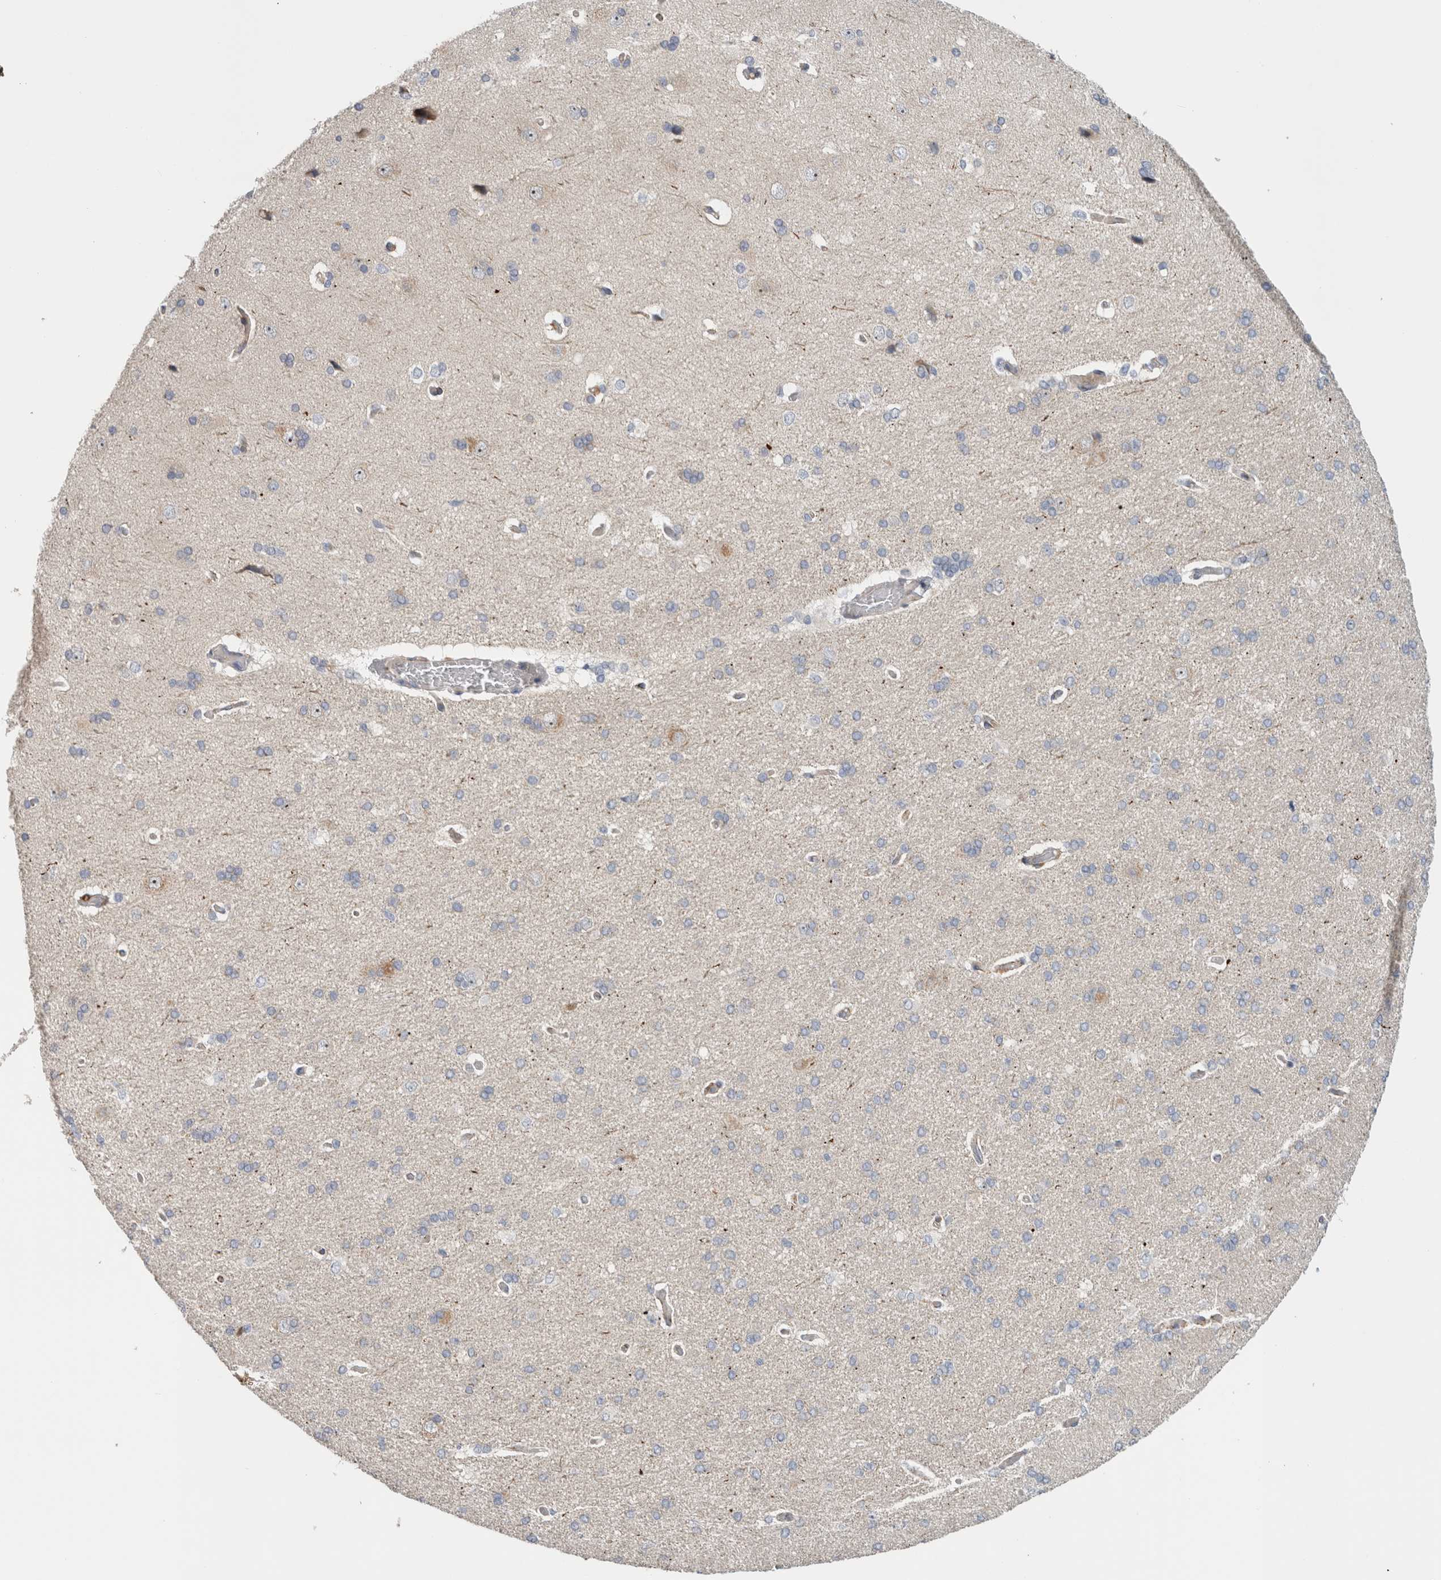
{"staining": {"intensity": "moderate", "quantity": "25%-75%", "location": "cytoplasmic/membranous"}, "tissue": "cerebral cortex", "cell_type": "Endothelial cells", "image_type": "normal", "snomed": [{"axis": "morphology", "description": "Normal tissue, NOS"}, {"axis": "topography", "description": "Cerebral cortex"}], "caption": "IHC (DAB (3,3'-diaminobenzidine)) staining of unremarkable human cerebral cortex shows moderate cytoplasmic/membranous protein expression in approximately 25%-75% of endothelial cells.", "gene": "SLC20A2", "patient": {"sex": "male", "age": 62}}